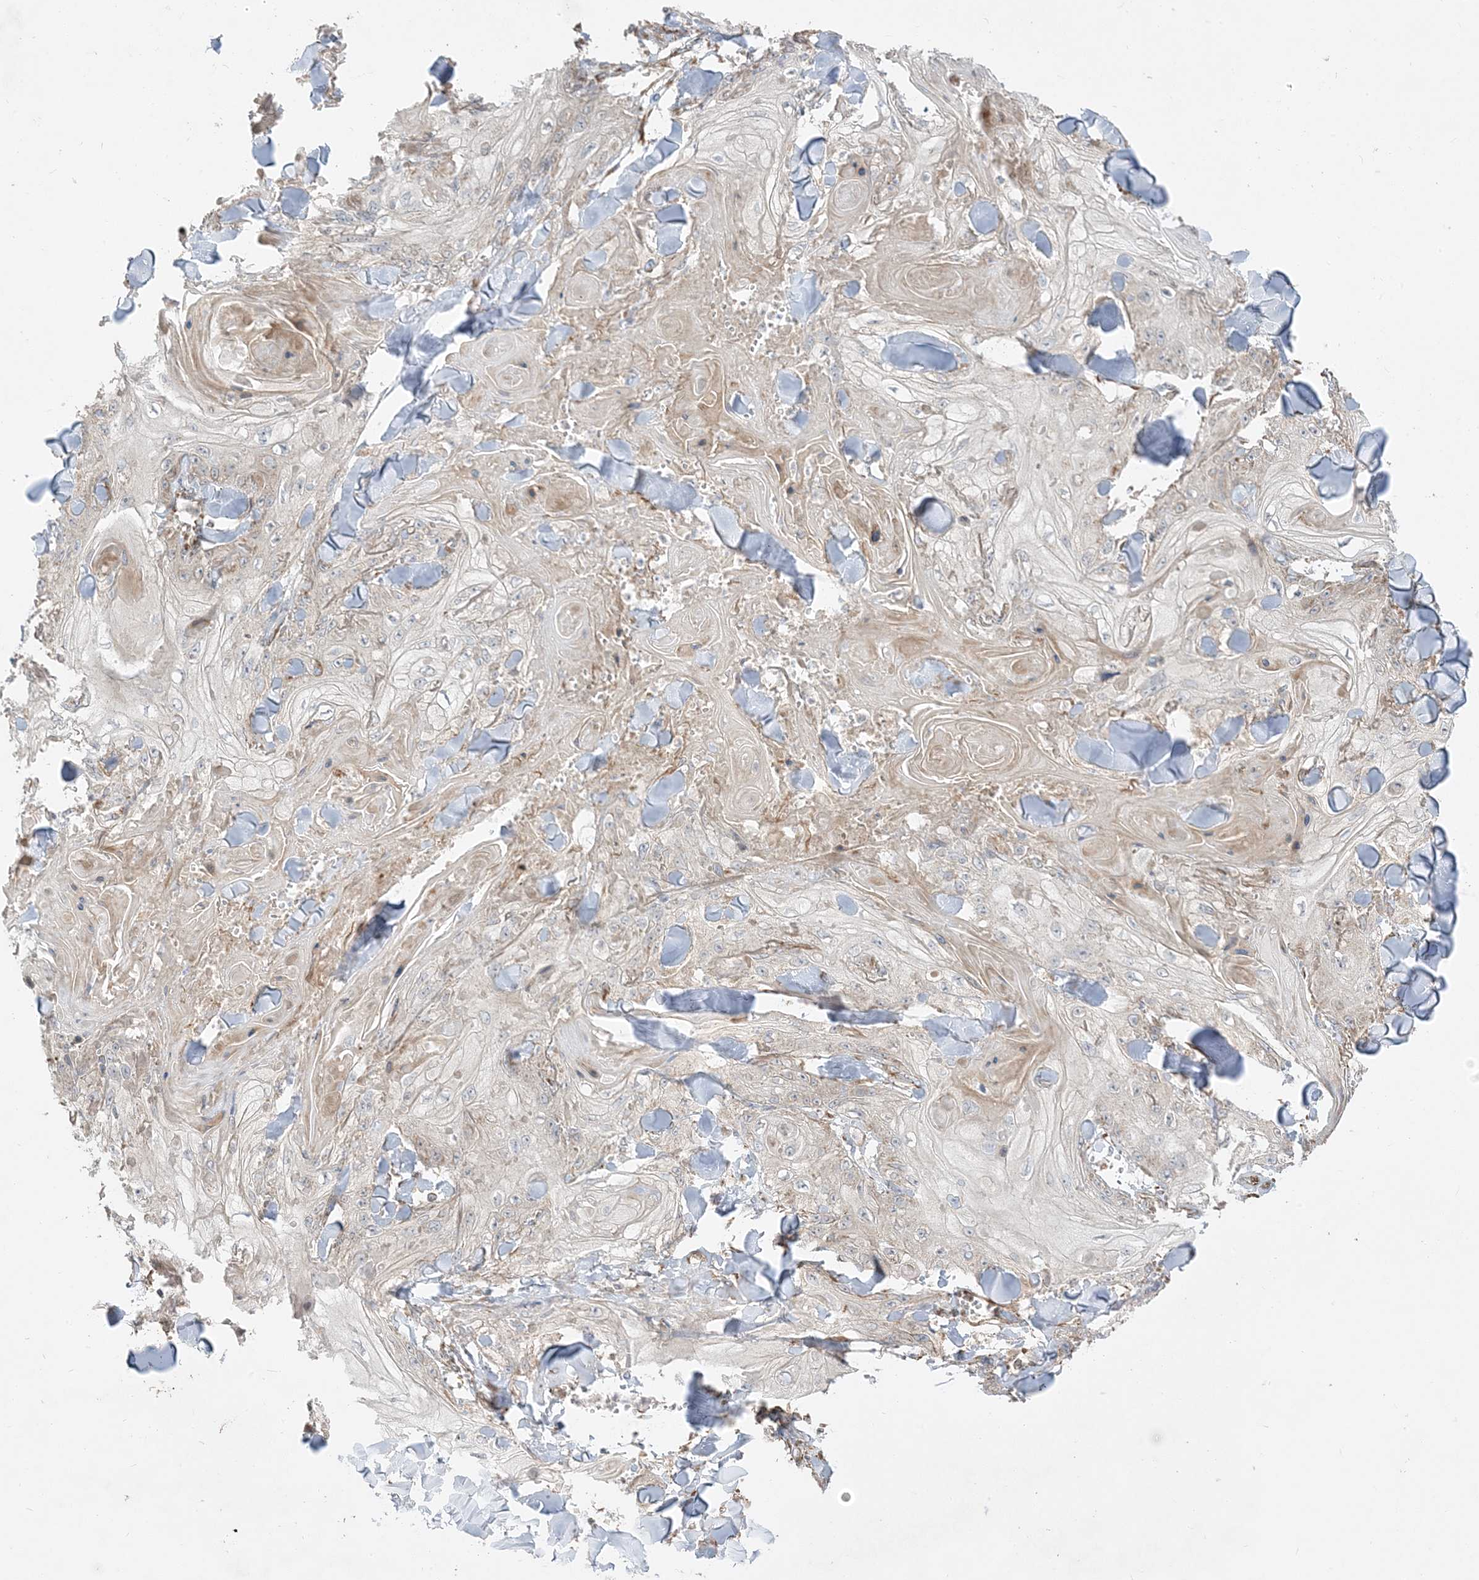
{"staining": {"intensity": "negative", "quantity": "none", "location": "none"}, "tissue": "skin cancer", "cell_type": "Tumor cells", "image_type": "cancer", "snomed": [{"axis": "morphology", "description": "Squamous cell carcinoma, NOS"}, {"axis": "topography", "description": "Skin"}], "caption": "IHC histopathology image of neoplastic tissue: squamous cell carcinoma (skin) stained with DAB displays no significant protein staining in tumor cells. (DAB (3,3'-diaminobenzidine) immunohistochemistry visualized using brightfield microscopy, high magnification).", "gene": "AARS2", "patient": {"sex": "male", "age": 74}}